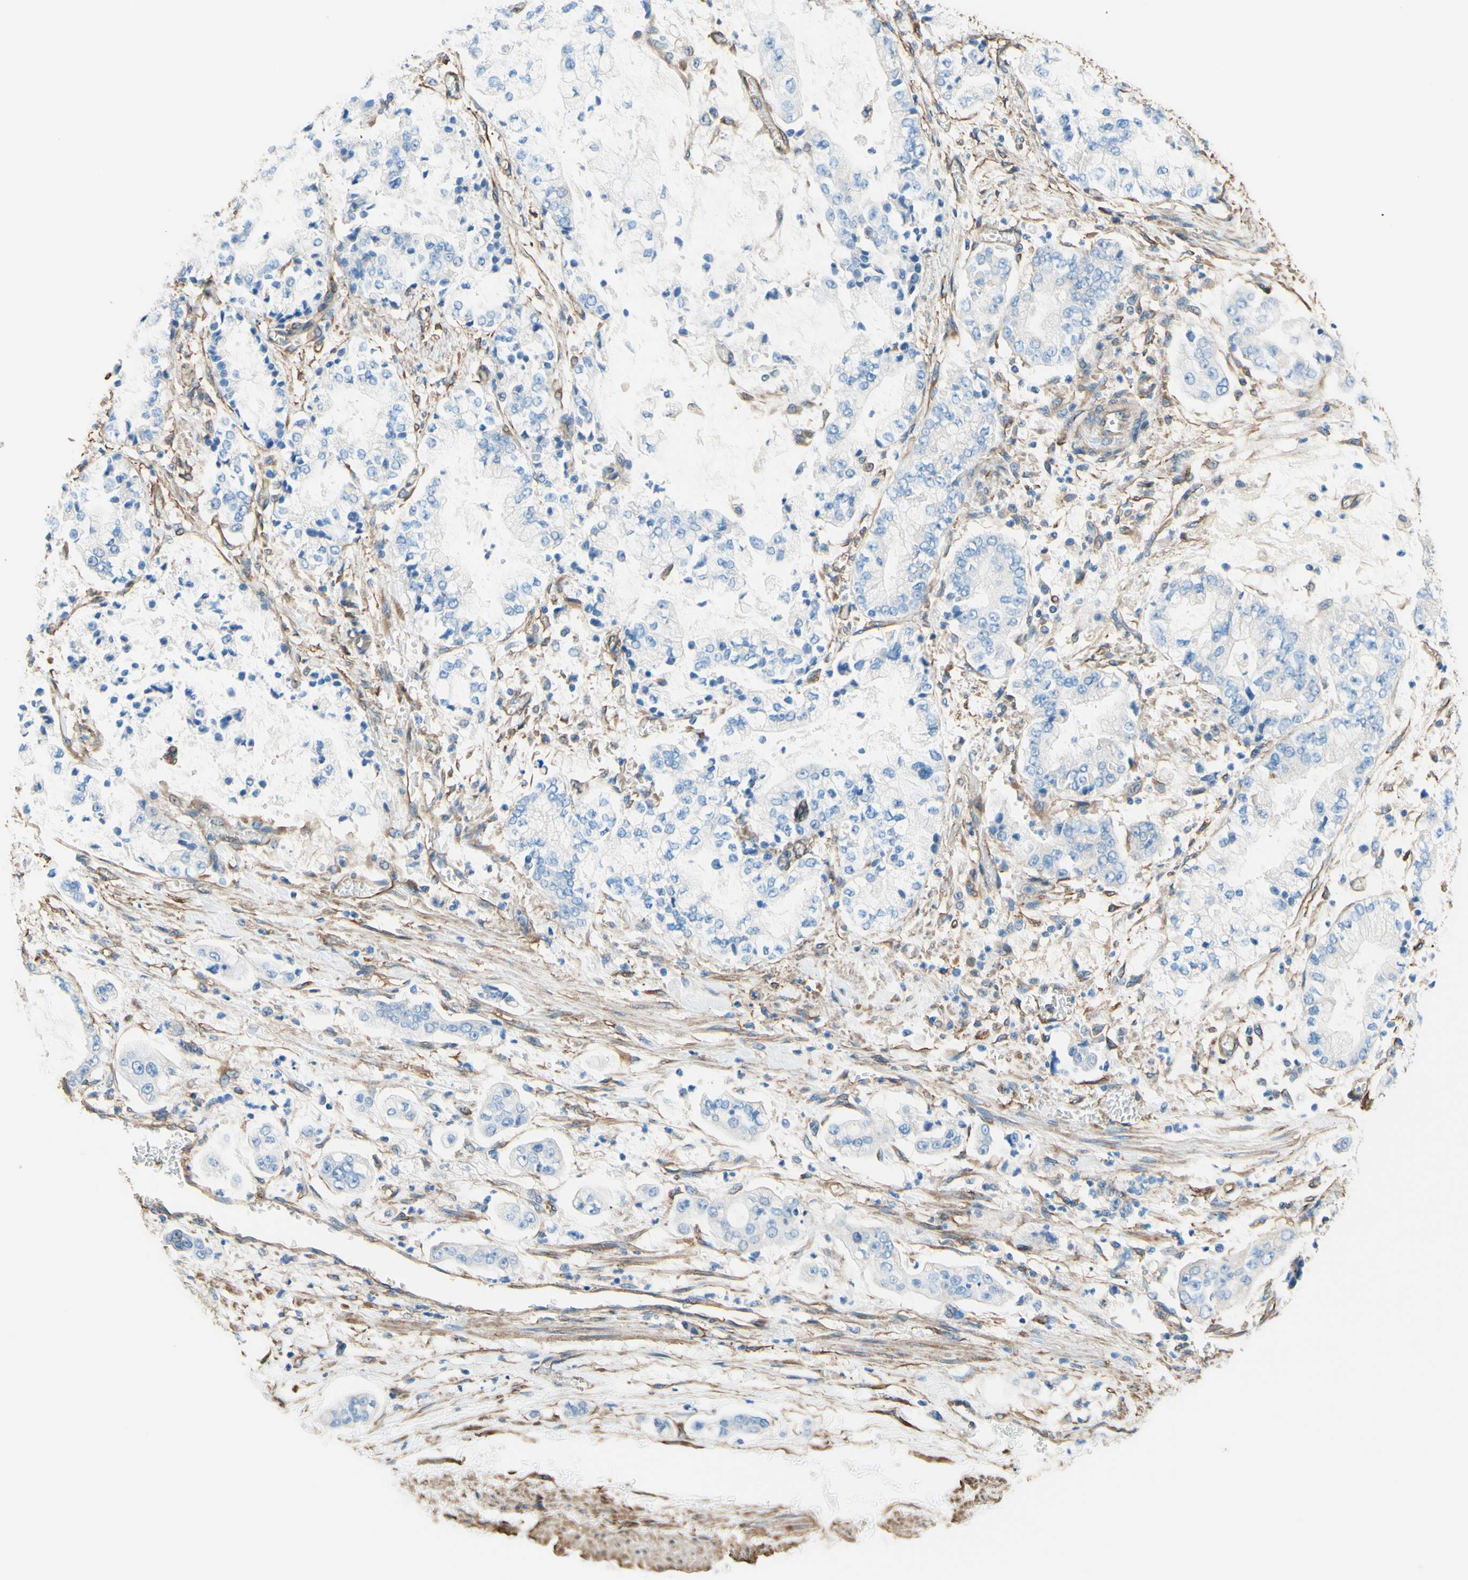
{"staining": {"intensity": "negative", "quantity": "none", "location": "none"}, "tissue": "stomach cancer", "cell_type": "Tumor cells", "image_type": "cancer", "snomed": [{"axis": "morphology", "description": "Adenocarcinoma, NOS"}, {"axis": "topography", "description": "Stomach"}], "caption": "Stomach adenocarcinoma stained for a protein using immunohistochemistry shows no positivity tumor cells.", "gene": "DPYSL3", "patient": {"sex": "male", "age": 76}}